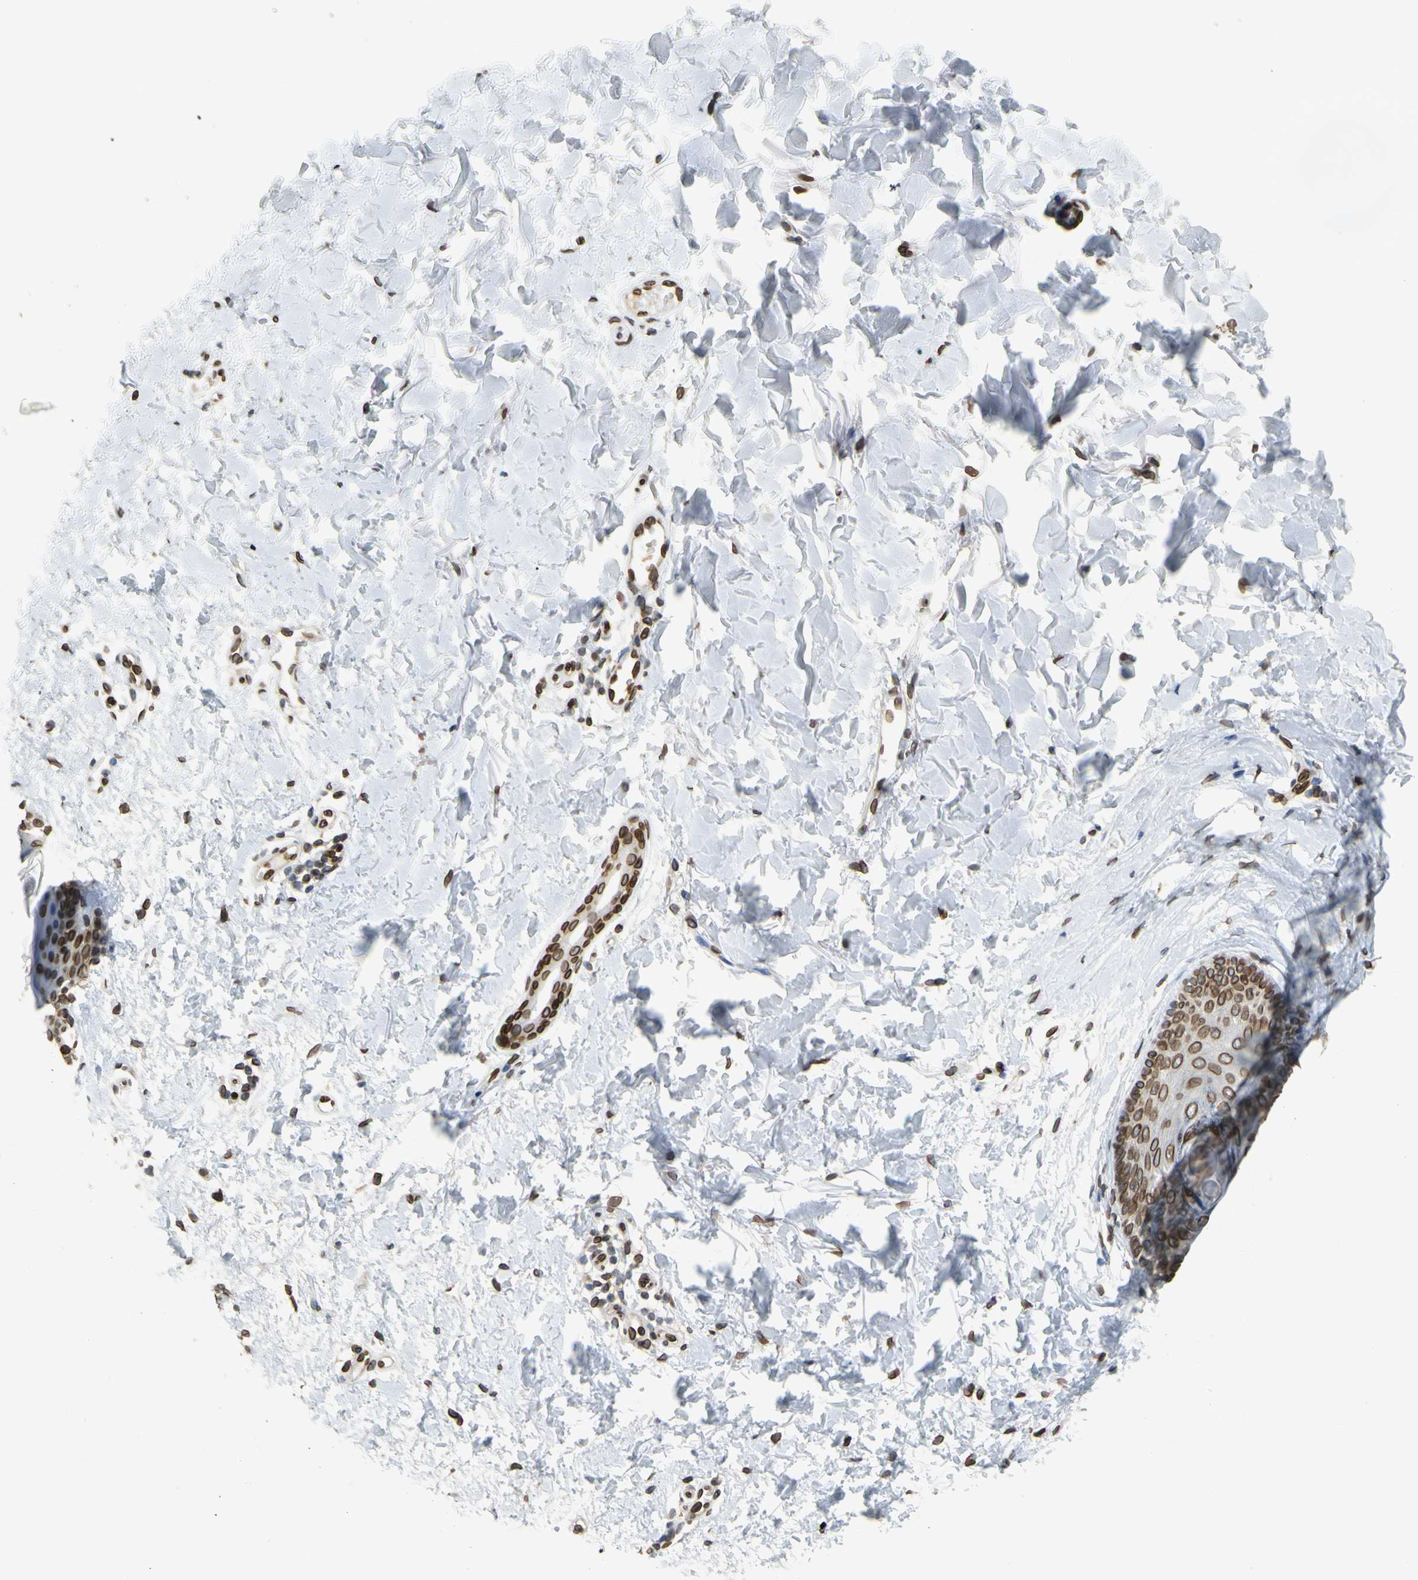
{"staining": {"intensity": "moderate", "quantity": ">75%", "location": "cytoplasmic/membranous,nuclear"}, "tissue": "skin", "cell_type": "Fibroblasts", "image_type": "normal", "snomed": [{"axis": "morphology", "description": "Normal tissue, NOS"}, {"axis": "topography", "description": "Skin"}], "caption": "IHC image of normal skin stained for a protein (brown), which reveals medium levels of moderate cytoplasmic/membranous,nuclear expression in about >75% of fibroblasts.", "gene": "SUN1", "patient": {"sex": "female", "age": 56}}